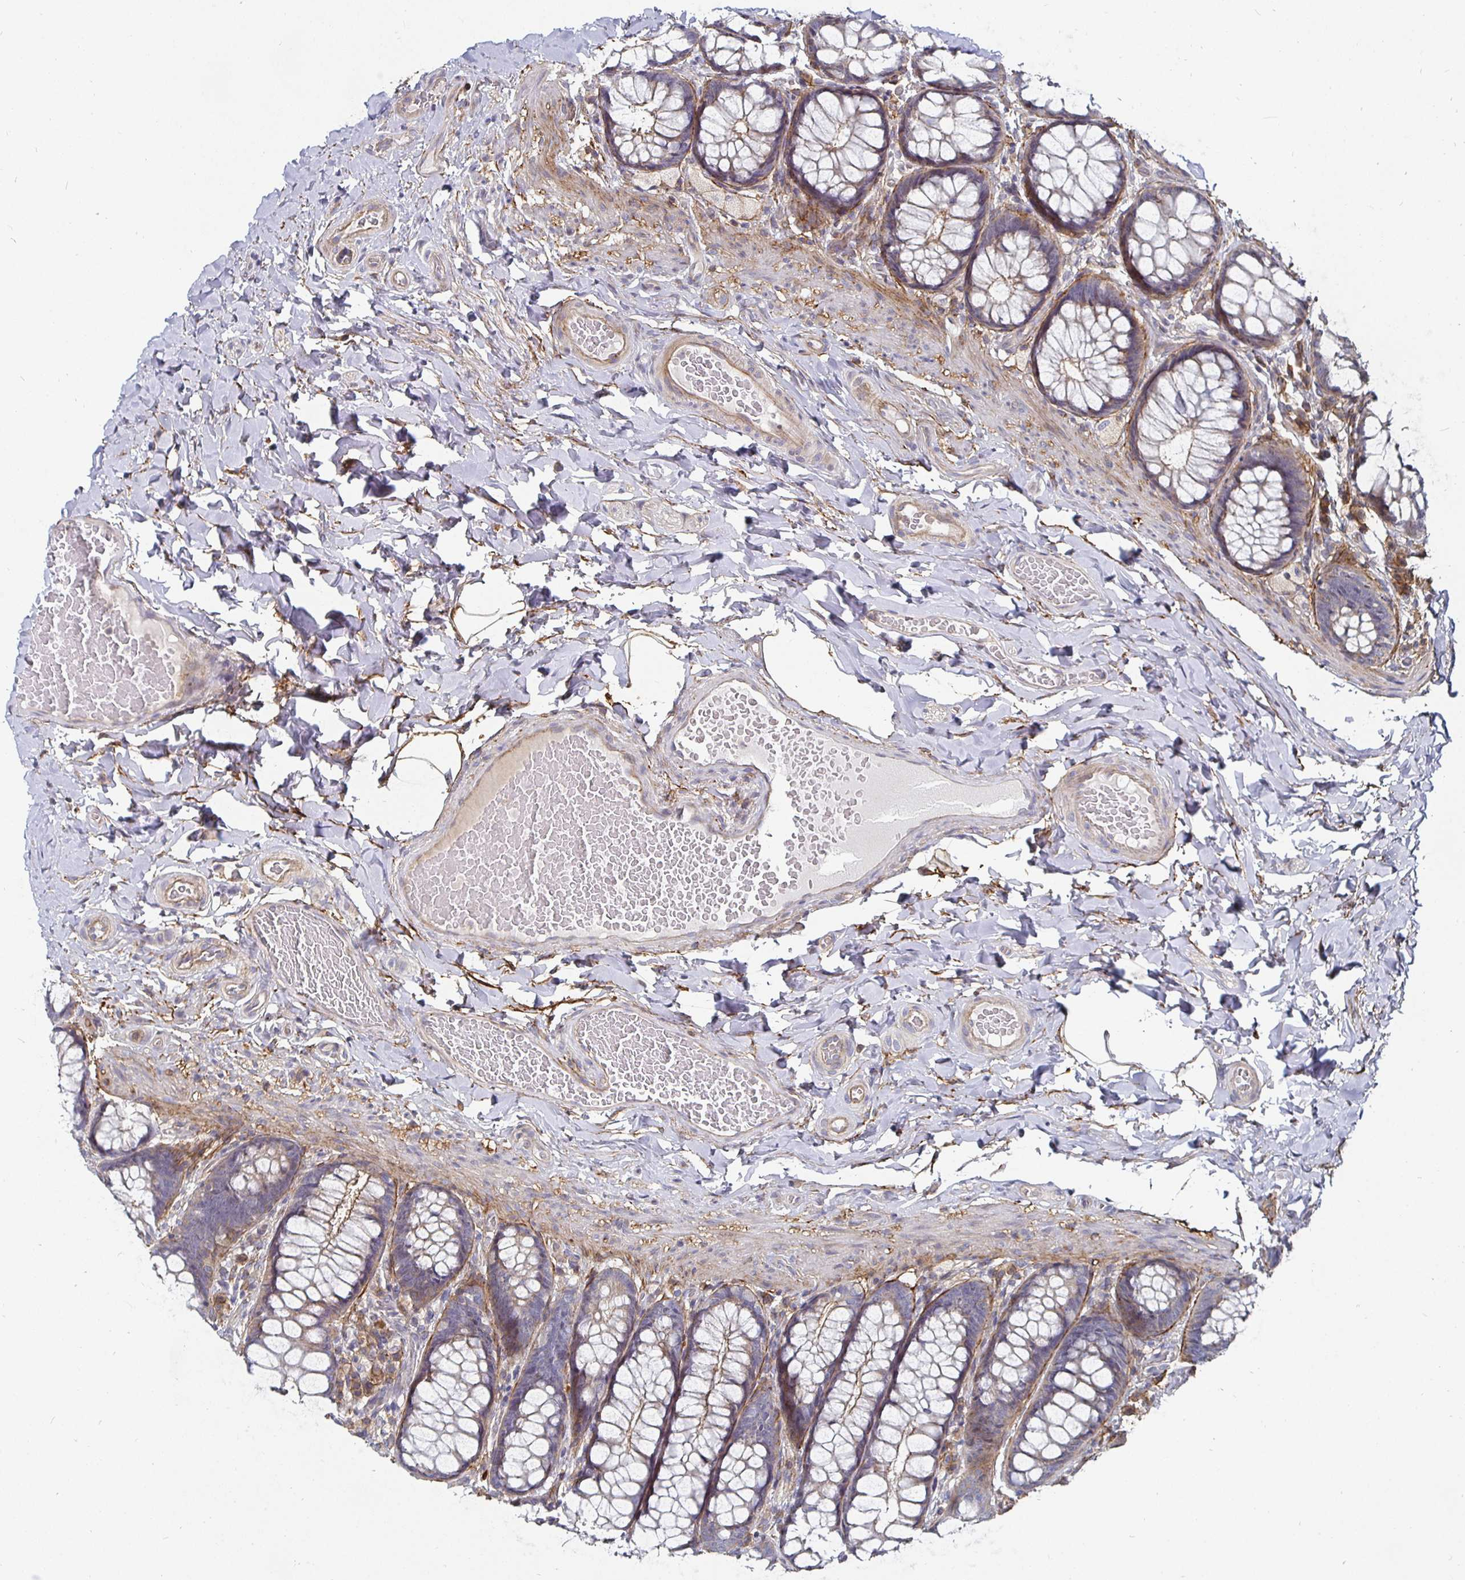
{"staining": {"intensity": "weak", "quantity": ">75%", "location": "cytoplasmic/membranous"}, "tissue": "colon", "cell_type": "Endothelial cells", "image_type": "normal", "snomed": [{"axis": "morphology", "description": "Normal tissue, NOS"}, {"axis": "topography", "description": "Colon"}], "caption": "IHC staining of unremarkable colon, which exhibits low levels of weak cytoplasmic/membranous staining in approximately >75% of endothelial cells indicating weak cytoplasmic/membranous protein staining. The staining was performed using DAB (3,3'-diaminobenzidine) (brown) for protein detection and nuclei were counterstained in hematoxylin (blue).", "gene": "GJA4", "patient": {"sex": "male", "age": 47}}